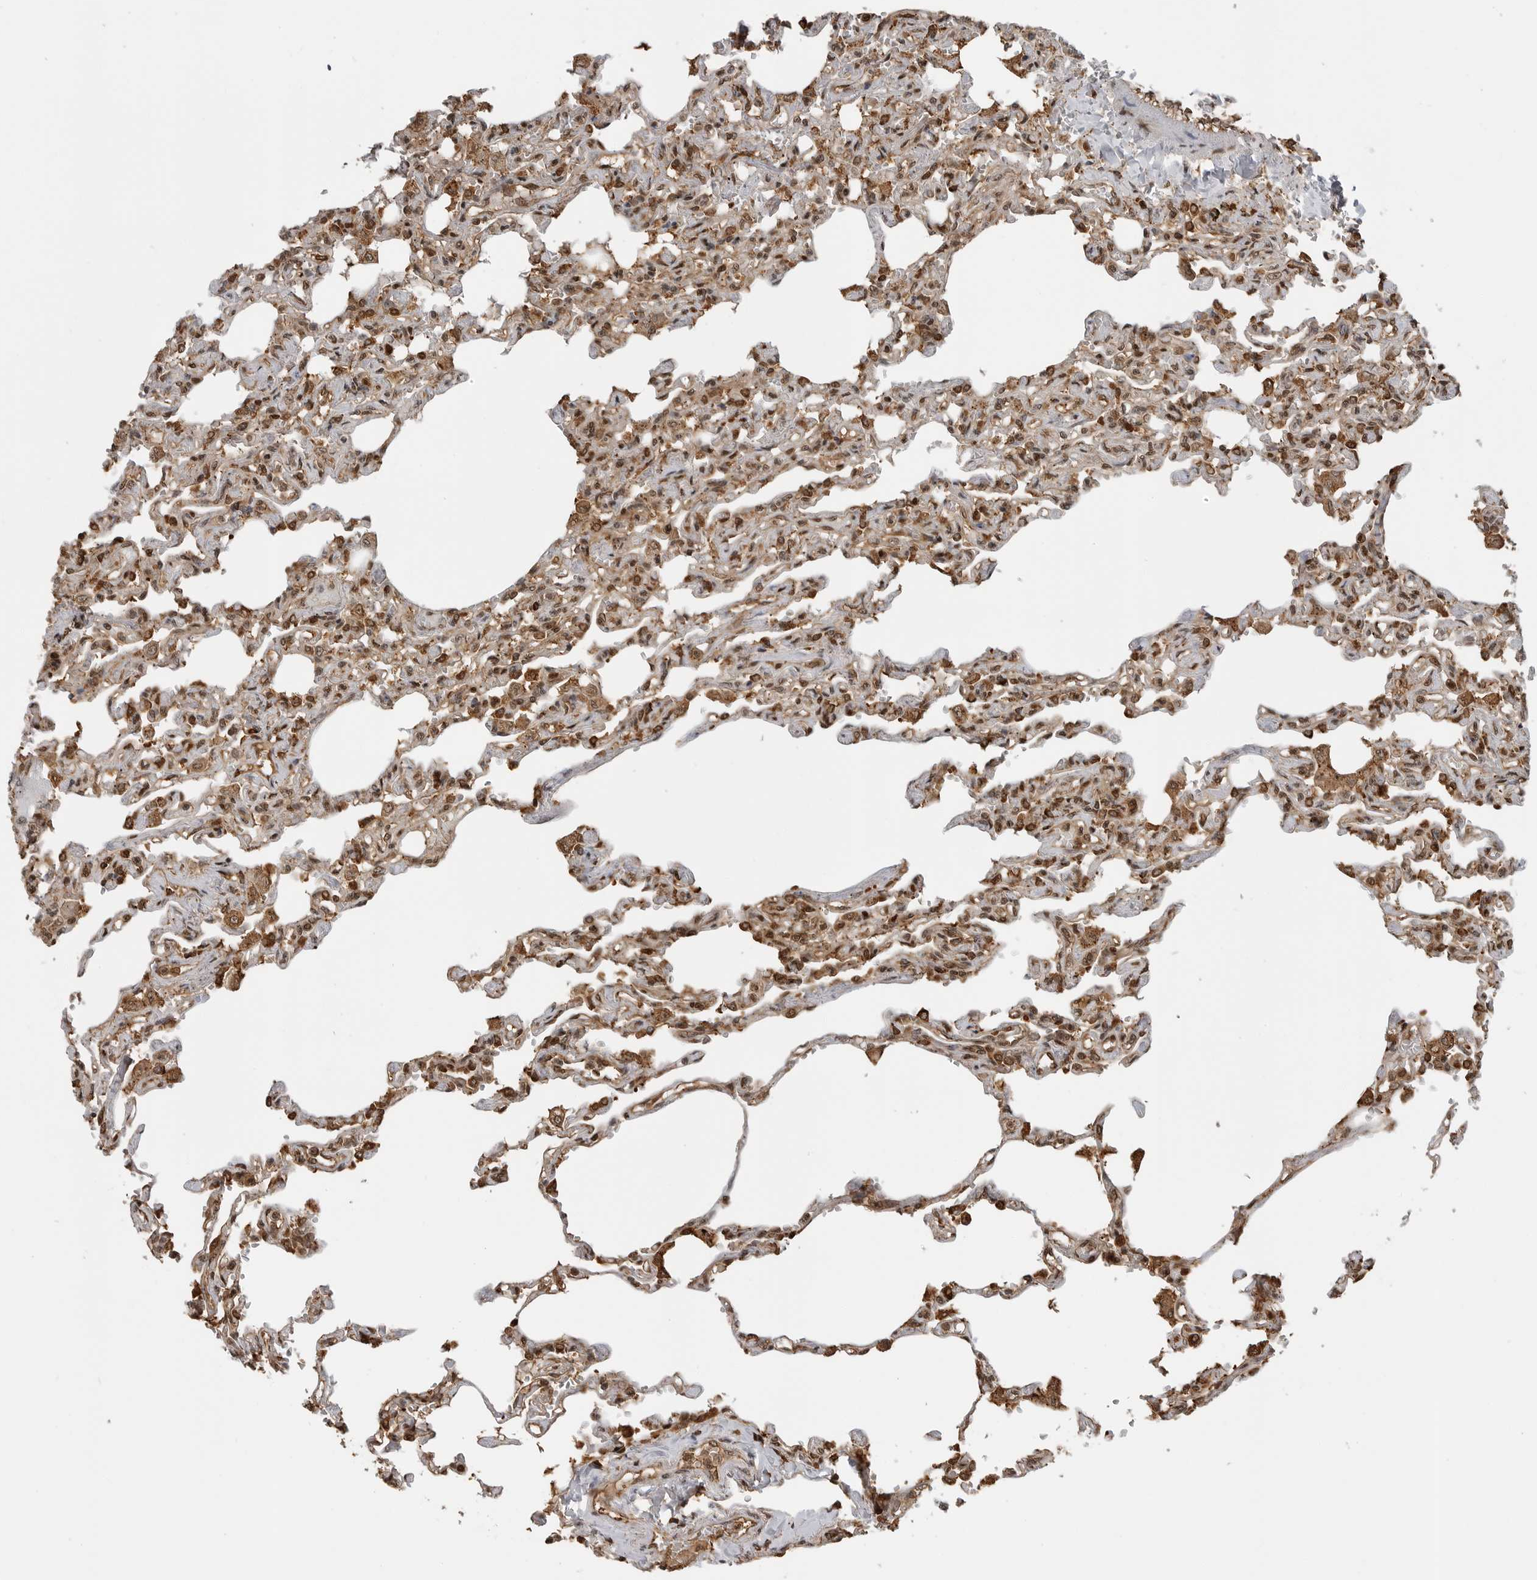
{"staining": {"intensity": "strong", "quantity": "25%-75%", "location": "cytoplasmic/membranous,nuclear"}, "tissue": "lung", "cell_type": "Alveolar cells", "image_type": "normal", "snomed": [{"axis": "morphology", "description": "Normal tissue, NOS"}, {"axis": "topography", "description": "Lung"}], "caption": "Immunohistochemical staining of unremarkable lung exhibits strong cytoplasmic/membranous,nuclear protein staining in approximately 25%-75% of alveolar cells. (DAB (3,3'-diaminobenzidine) = brown stain, brightfield microscopy at high magnification).", "gene": "BMP2K", "patient": {"sex": "male", "age": 21}}